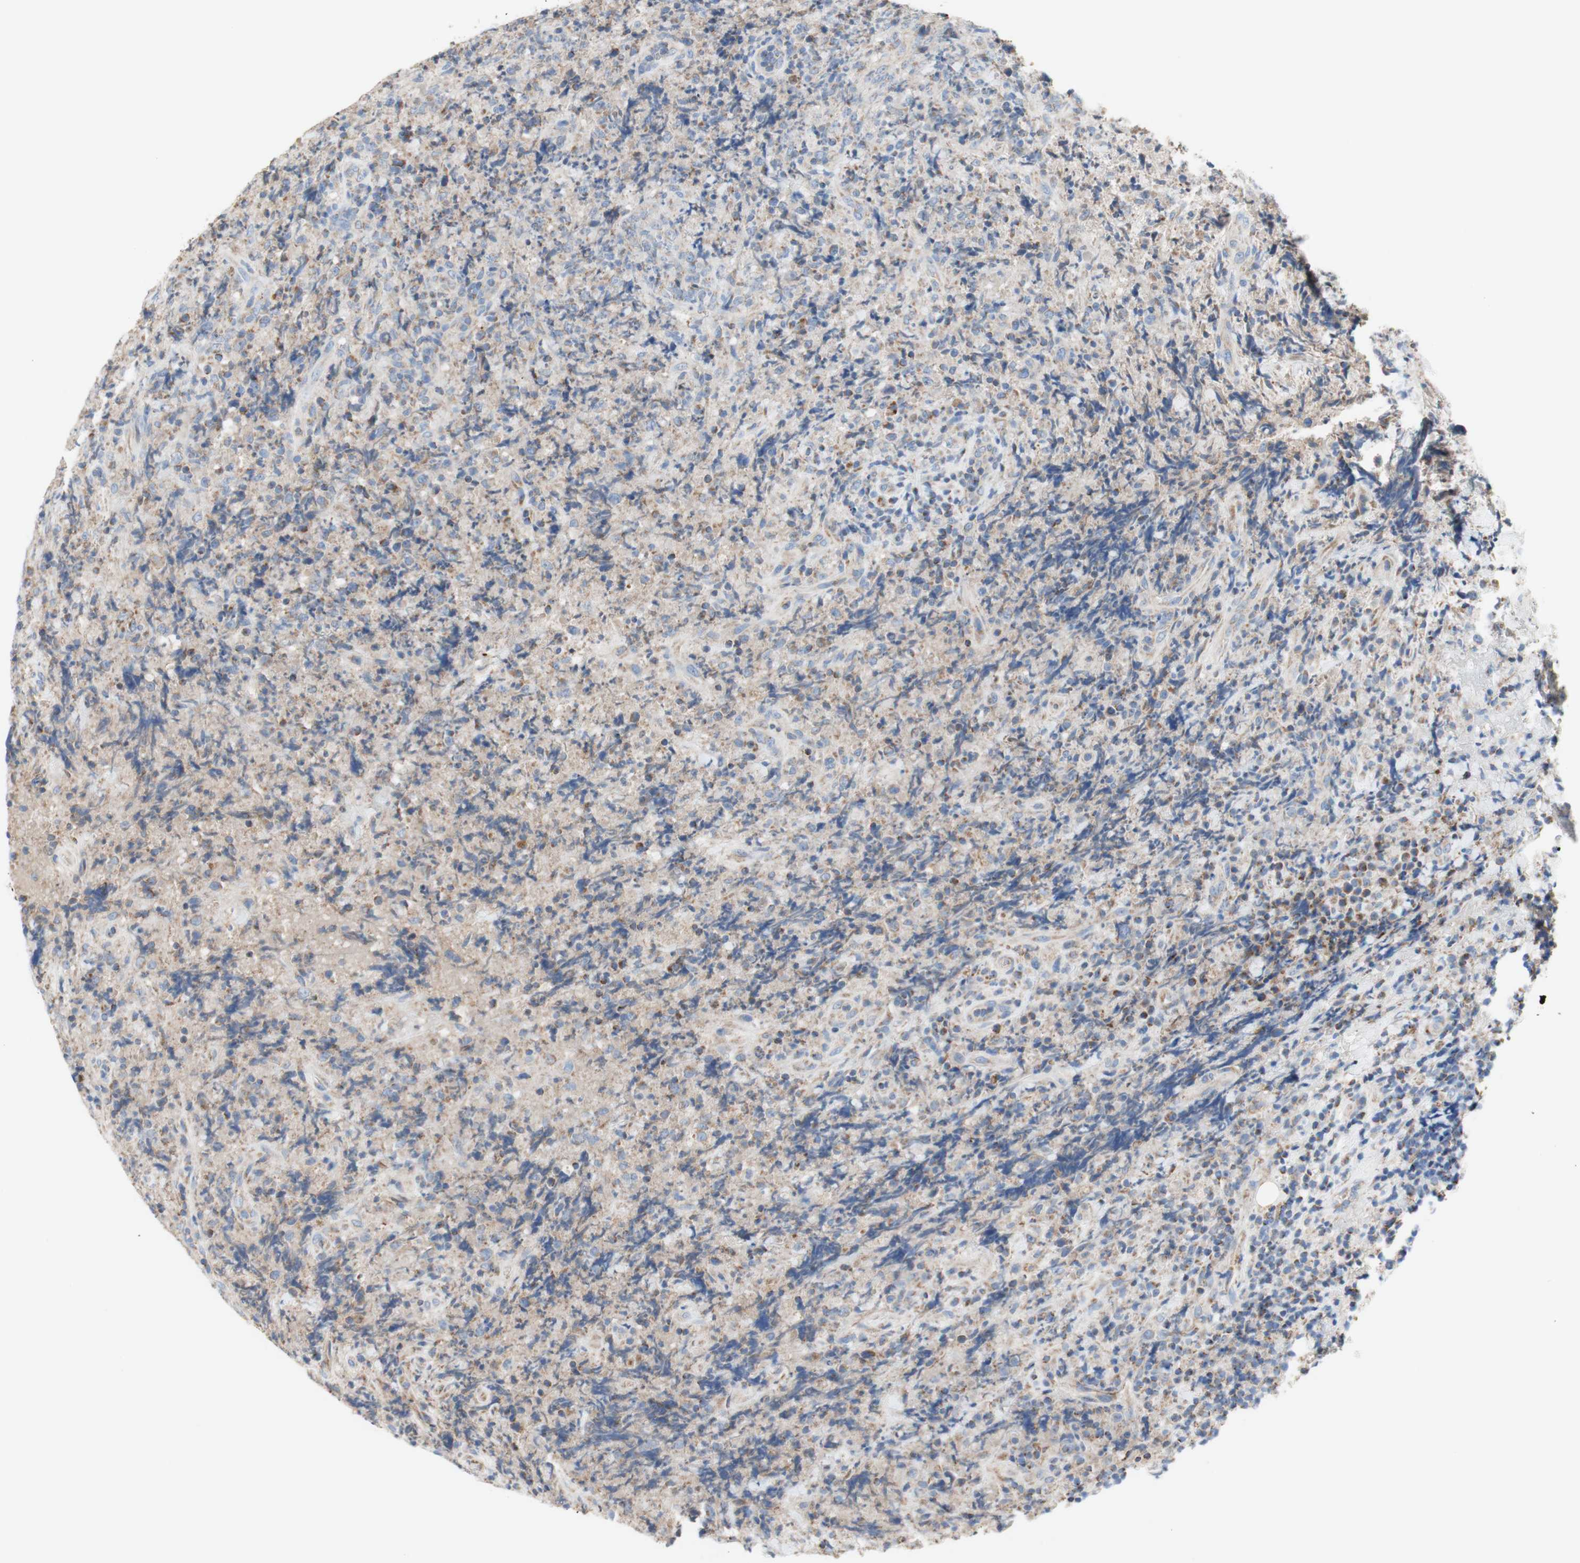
{"staining": {"intensity": "negative", "quantity": "none", "location": "none"}, "tissue": "lymphoma", "cell_type": "Tumor cells", "image_type": "cancer", "snomed": [{"axis": "morphology", "description": "Malignant lymphoma, non-Hodgkin's type, High grade"}, {"axis": "topography", "description": "Tonsil"}], "caption": "An image of lymphoma stained for a protein exhibits no brown staining in tumor cells.", "gene": "SDHB", "patient": {"sex": "female", "age": 36}}